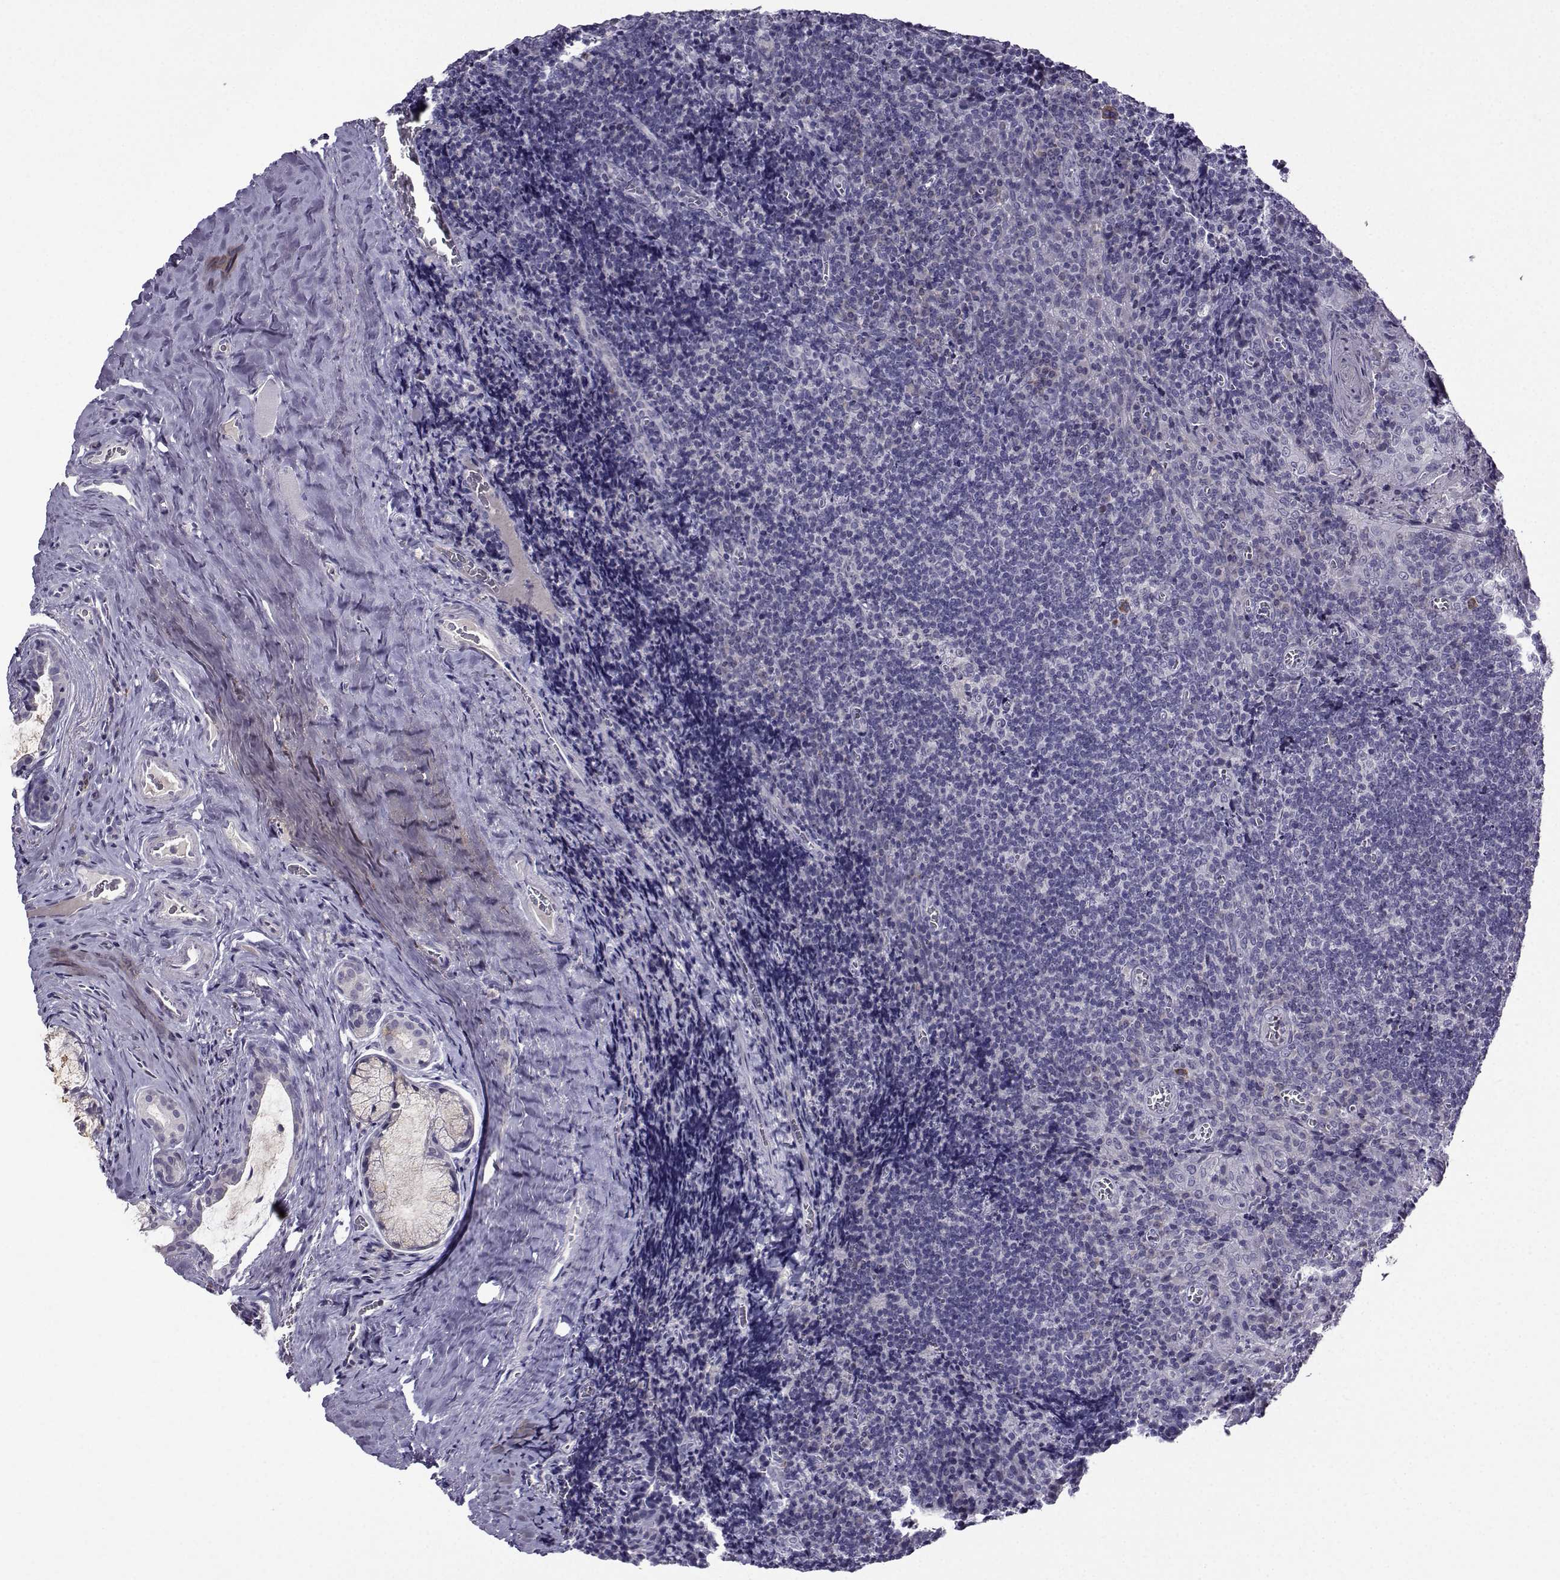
{"staining": {"intensity": "negative", "quantity": "none", "location": "none"}, "tissue": "tonsil", "cell_type": "Germinal center cells", "image_type": "normal", "snomed": [{"axis": "morphology", "description": "Normal tissue, NOS"}, {"axis": "morphology", "description": "Inflammation, NOS"}, {"axis": "topography", "description": "Tonsil"}], "caption": "Micrograph shows no significant protein staining in germinal center cells of benign tonsil. (DAB immunohistochemistry, high magnification).", "gene": "CRYBB1", "patient": {"sex": "female", "age": 31}}